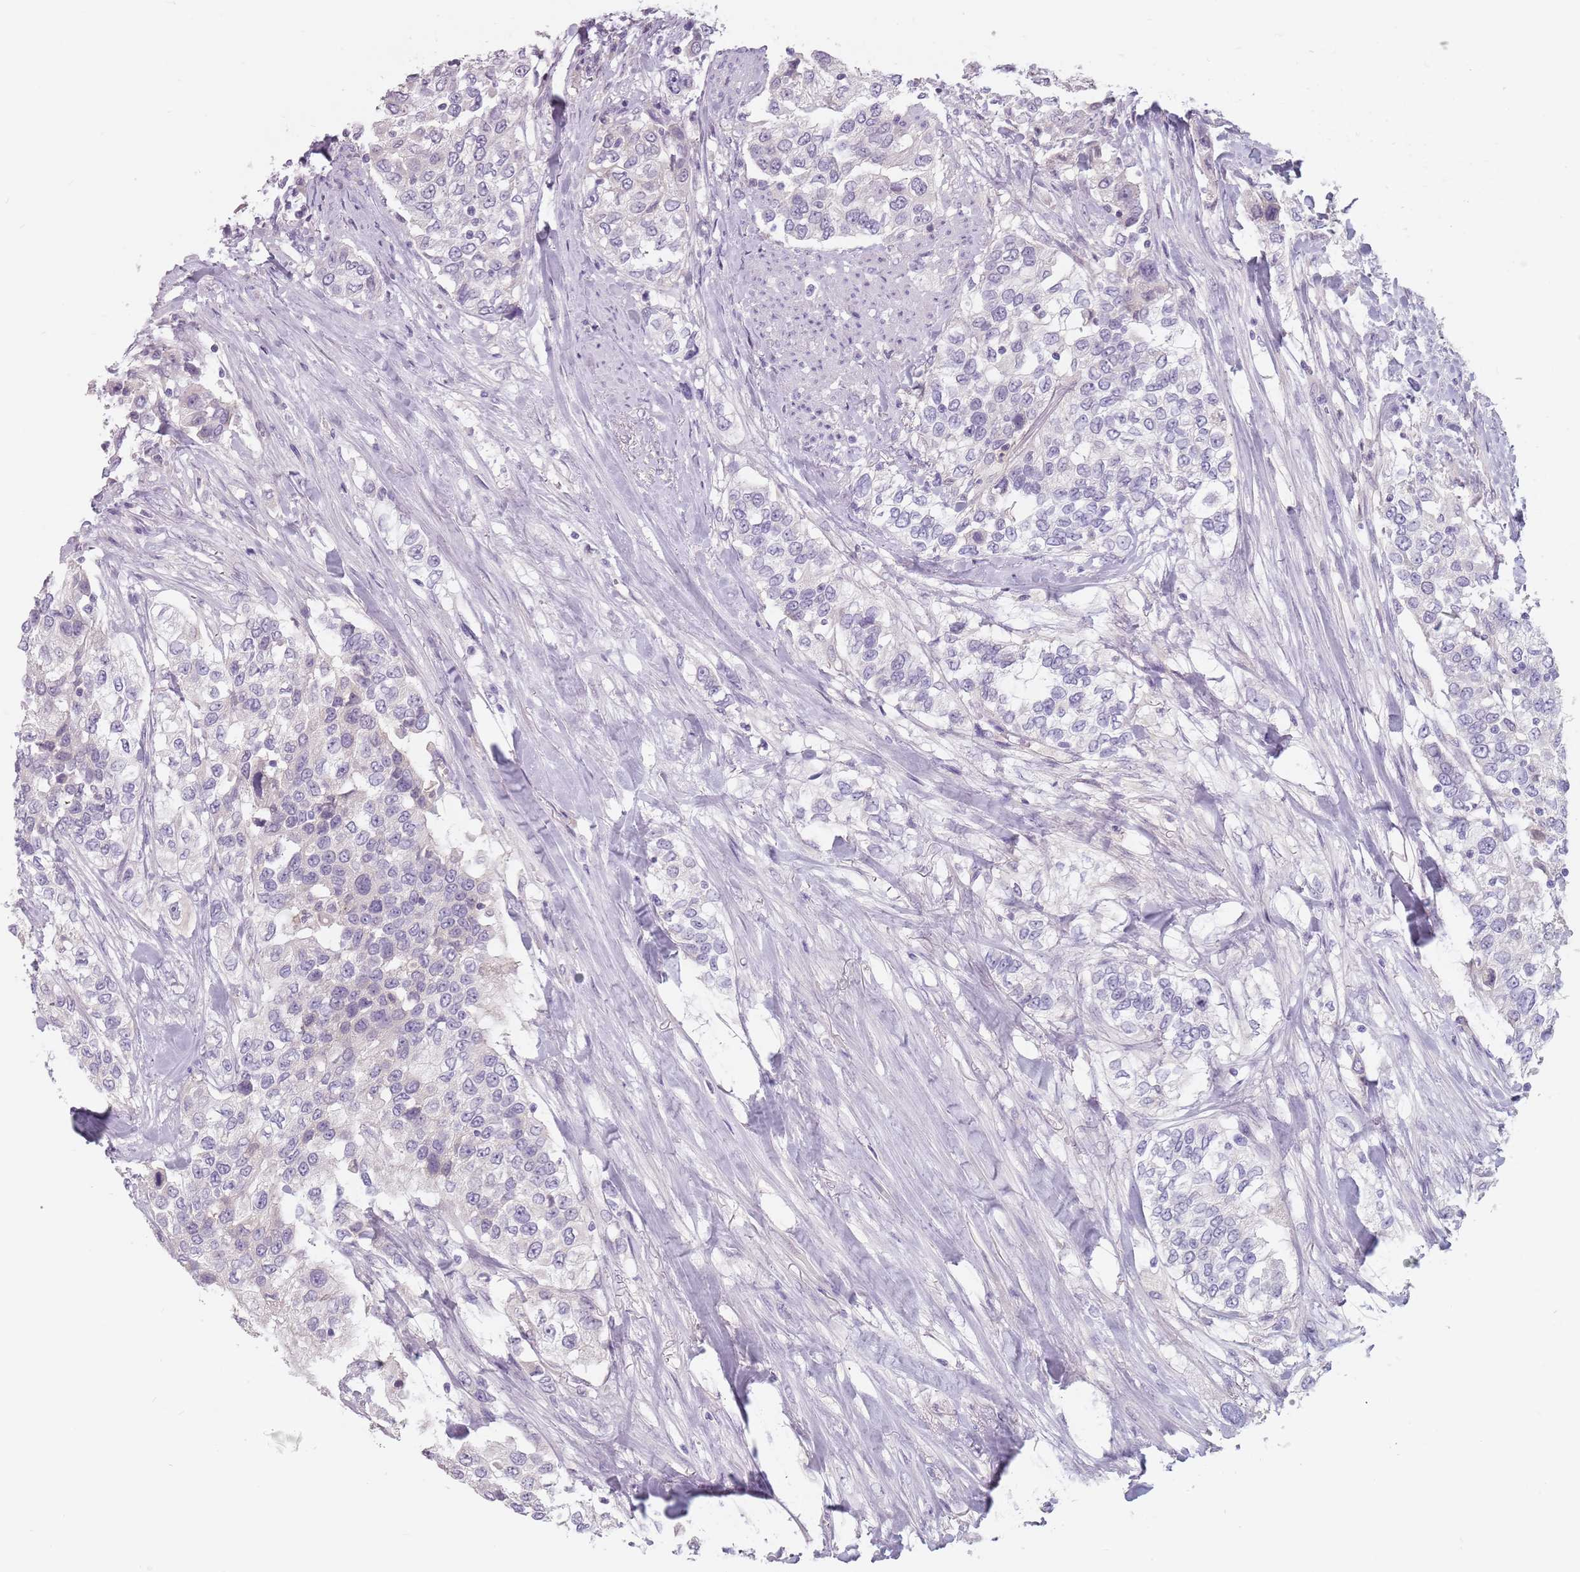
{"staining": {"intensity": "negative", "quantity": "none", "location": "none"}, "tissue": "urothelial cancer", "cell_type": "Tumor cells", "image_type": "cancer", "snomed": [{"axis": "morphology", "description": "Urothelial carcinoma, High grade"}, {"axis": "topography", "description": "Urinary bladder"}], "caption": "The micrograph reveals no significant expression in tumor cells of urothelial cancer.", "gene": "CEP19", "patient": {"sex": "female", "age": 80}}